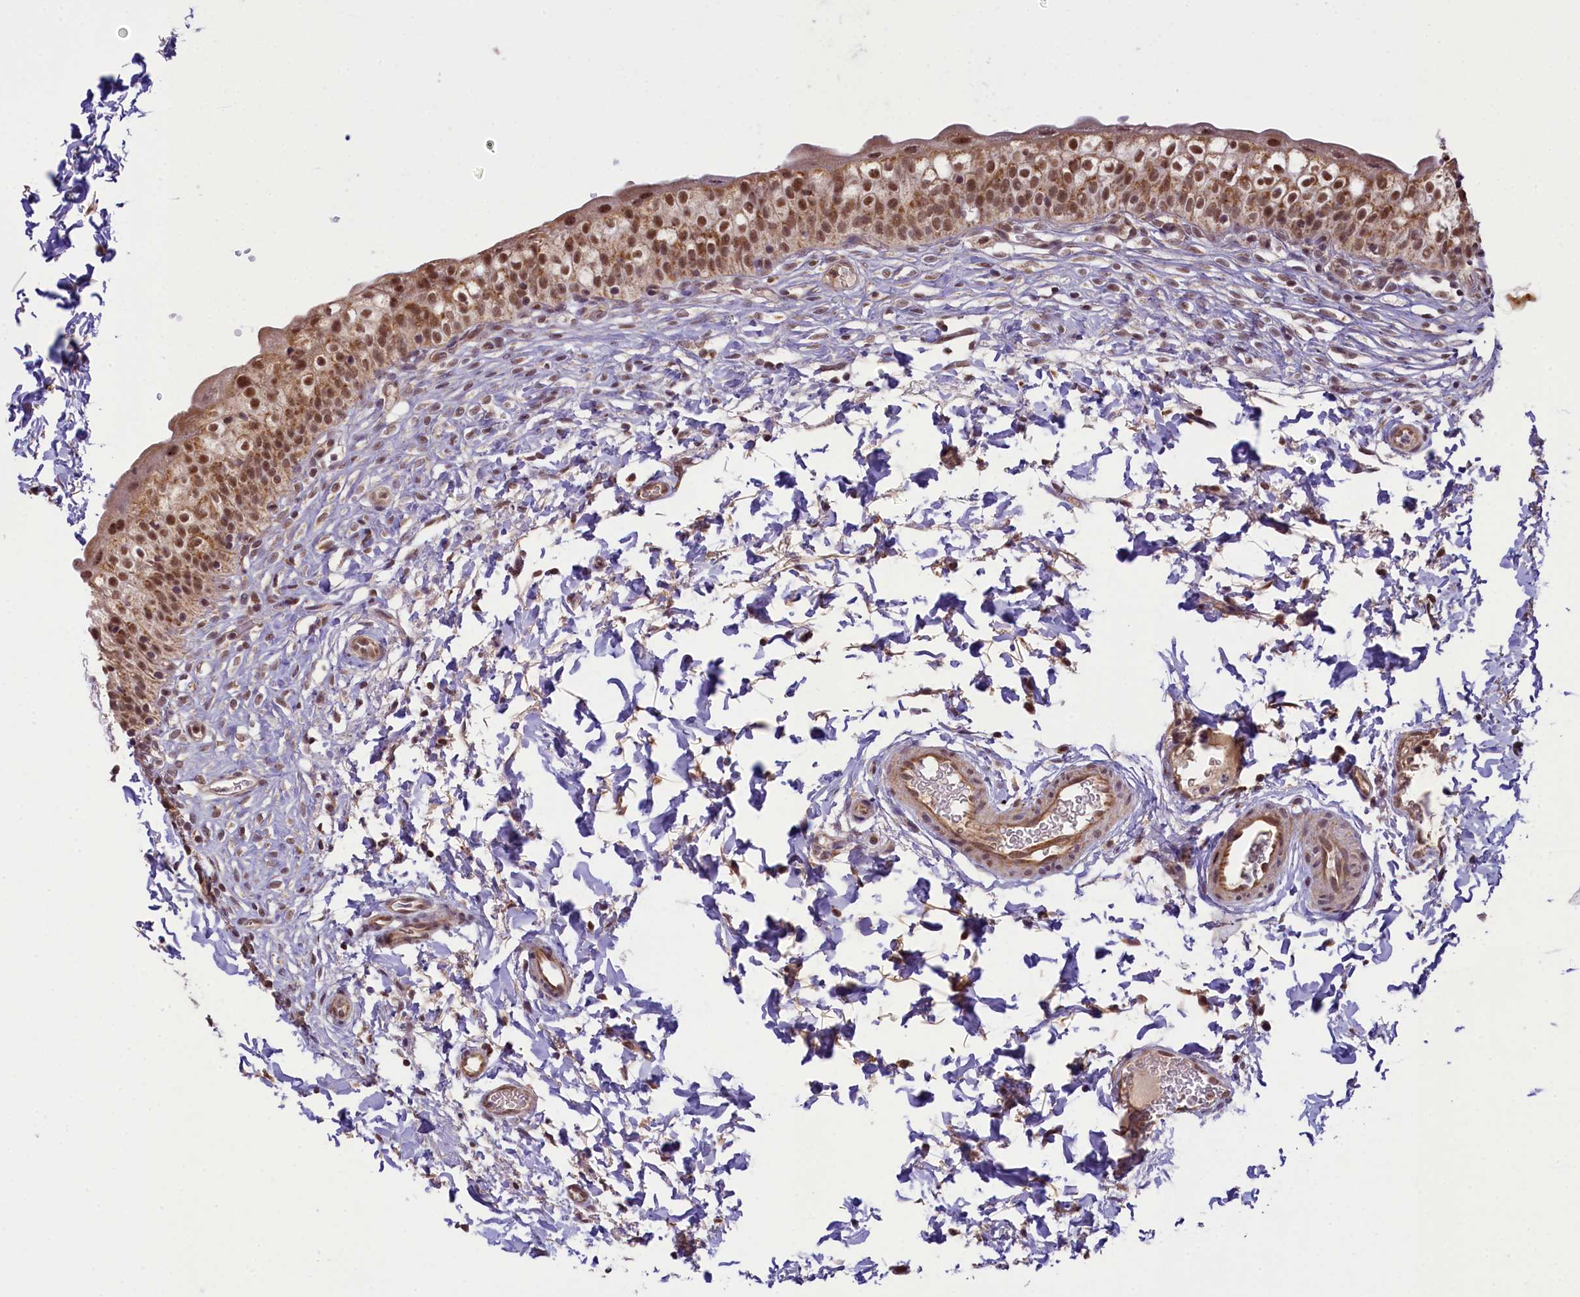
{"staining": {"intensity": "moderate", "quantity": ">75%", "location": "nuclear"}, "tissue": "urinary bladder", "cell_type": "Urothelial cells", "image_type": "normal", "snomed": [{"axis": "morphology", "description": "Normal tissue, NOS"}, {"axis": "topography", "description": "Urinary bladder"}], "caption": "Immunohistochemical staining of unremarkable urinary bladder exhibits moderate nuclear protein staining in approximately >75% of urothelial cells. (DAB = brown stain, brightfield microscopy at high magnification).", "gene": "PAF1", "patient": {"sex": "male", "age": 55}}